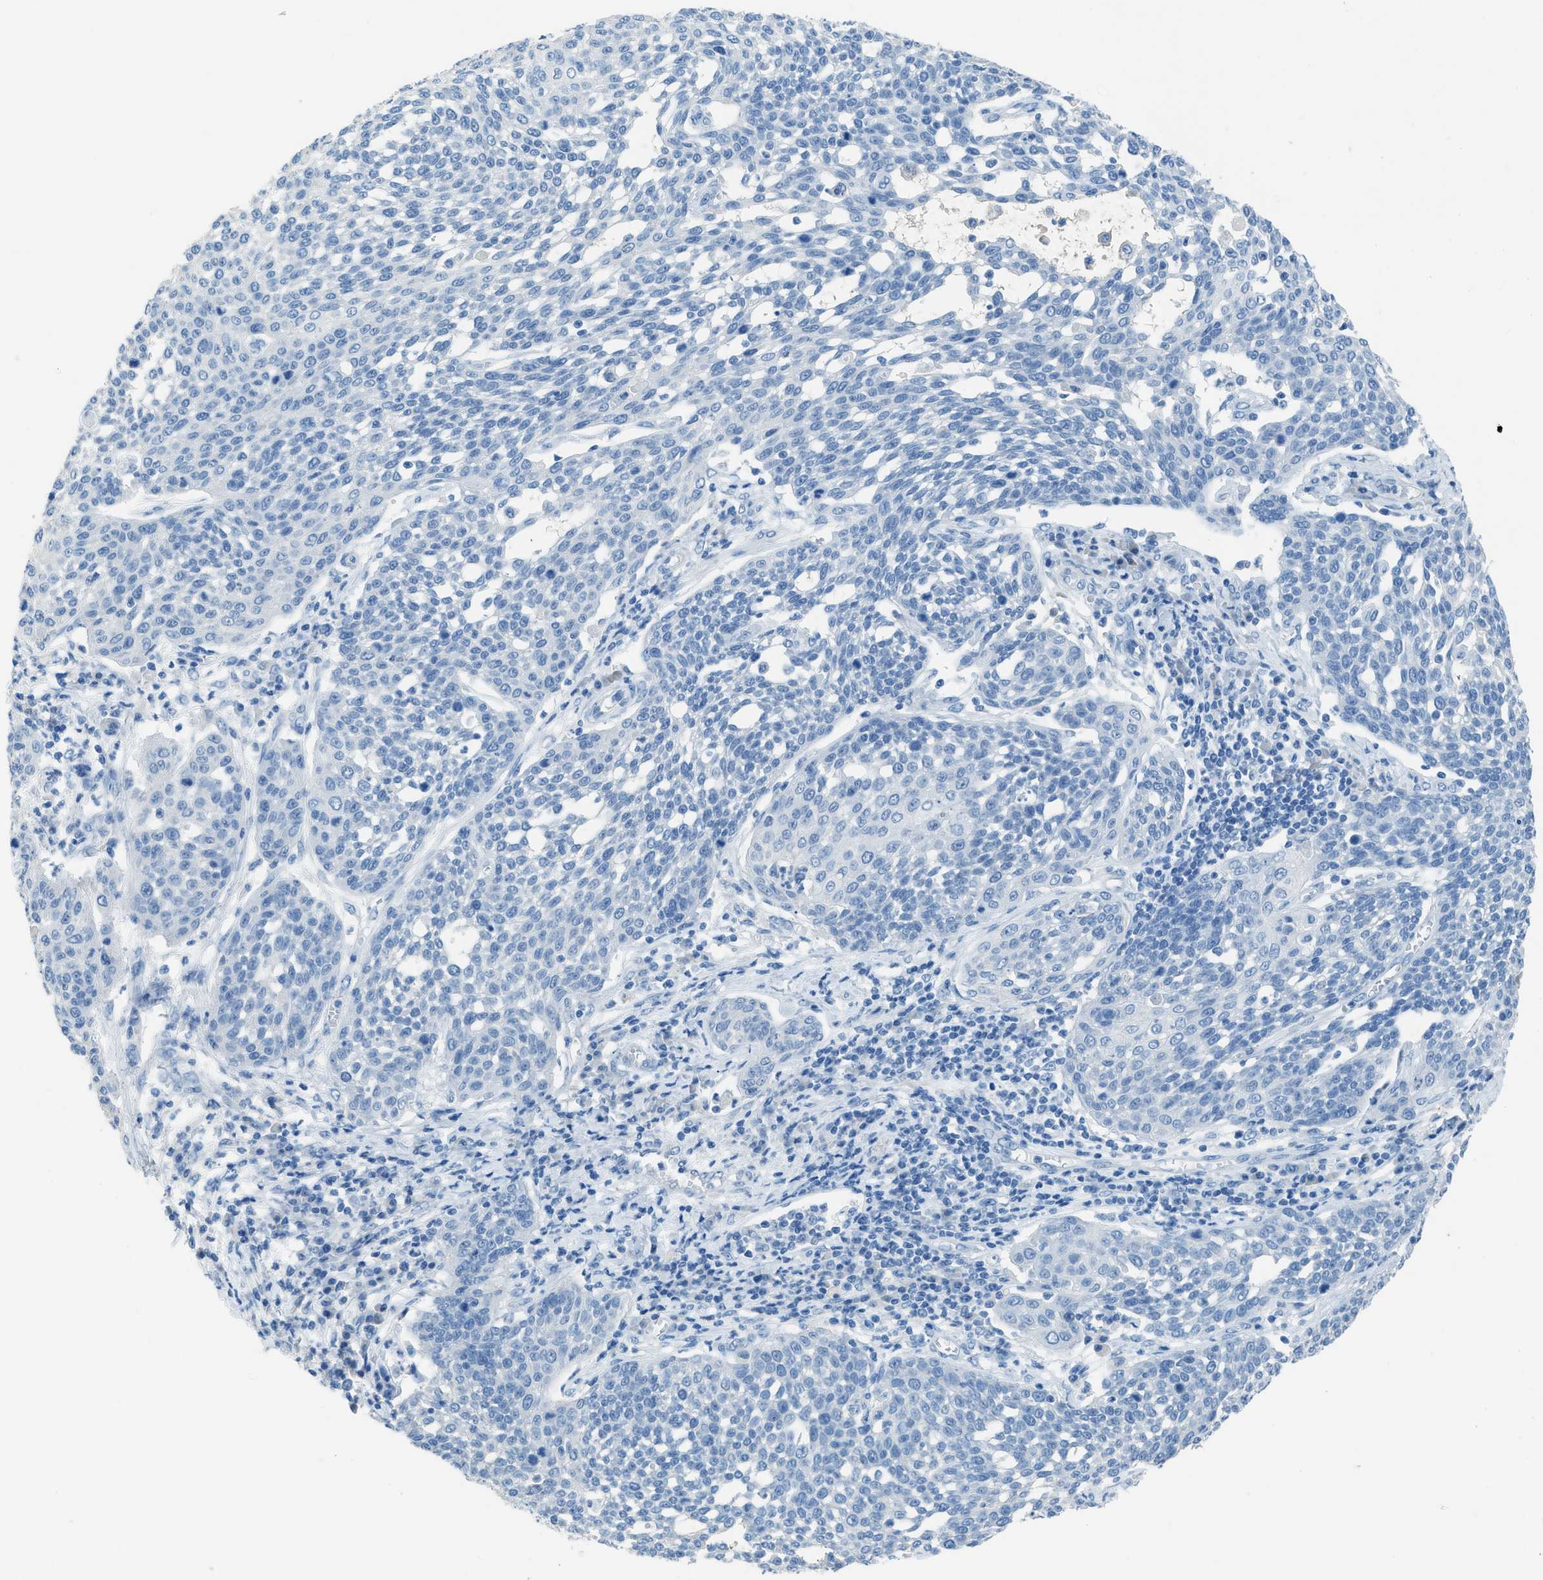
{"staining": {"intensity": "negative", "quantity": "none", "location": "none"}, "tissue": "cervical cancer", "cell_type": "Tumor cells", "image_type": "cancer", "snomed": [{"axis": "morphology", "description": "Squamous cell carcinoma, NOS"}, {"axis": "topography", "description": "Cervix"}], "caption": "Tumor cells show no significant protein positivity in cervical cancer.", "gene": "ACAN", "patient": {"sex": "female", "age": 34}}